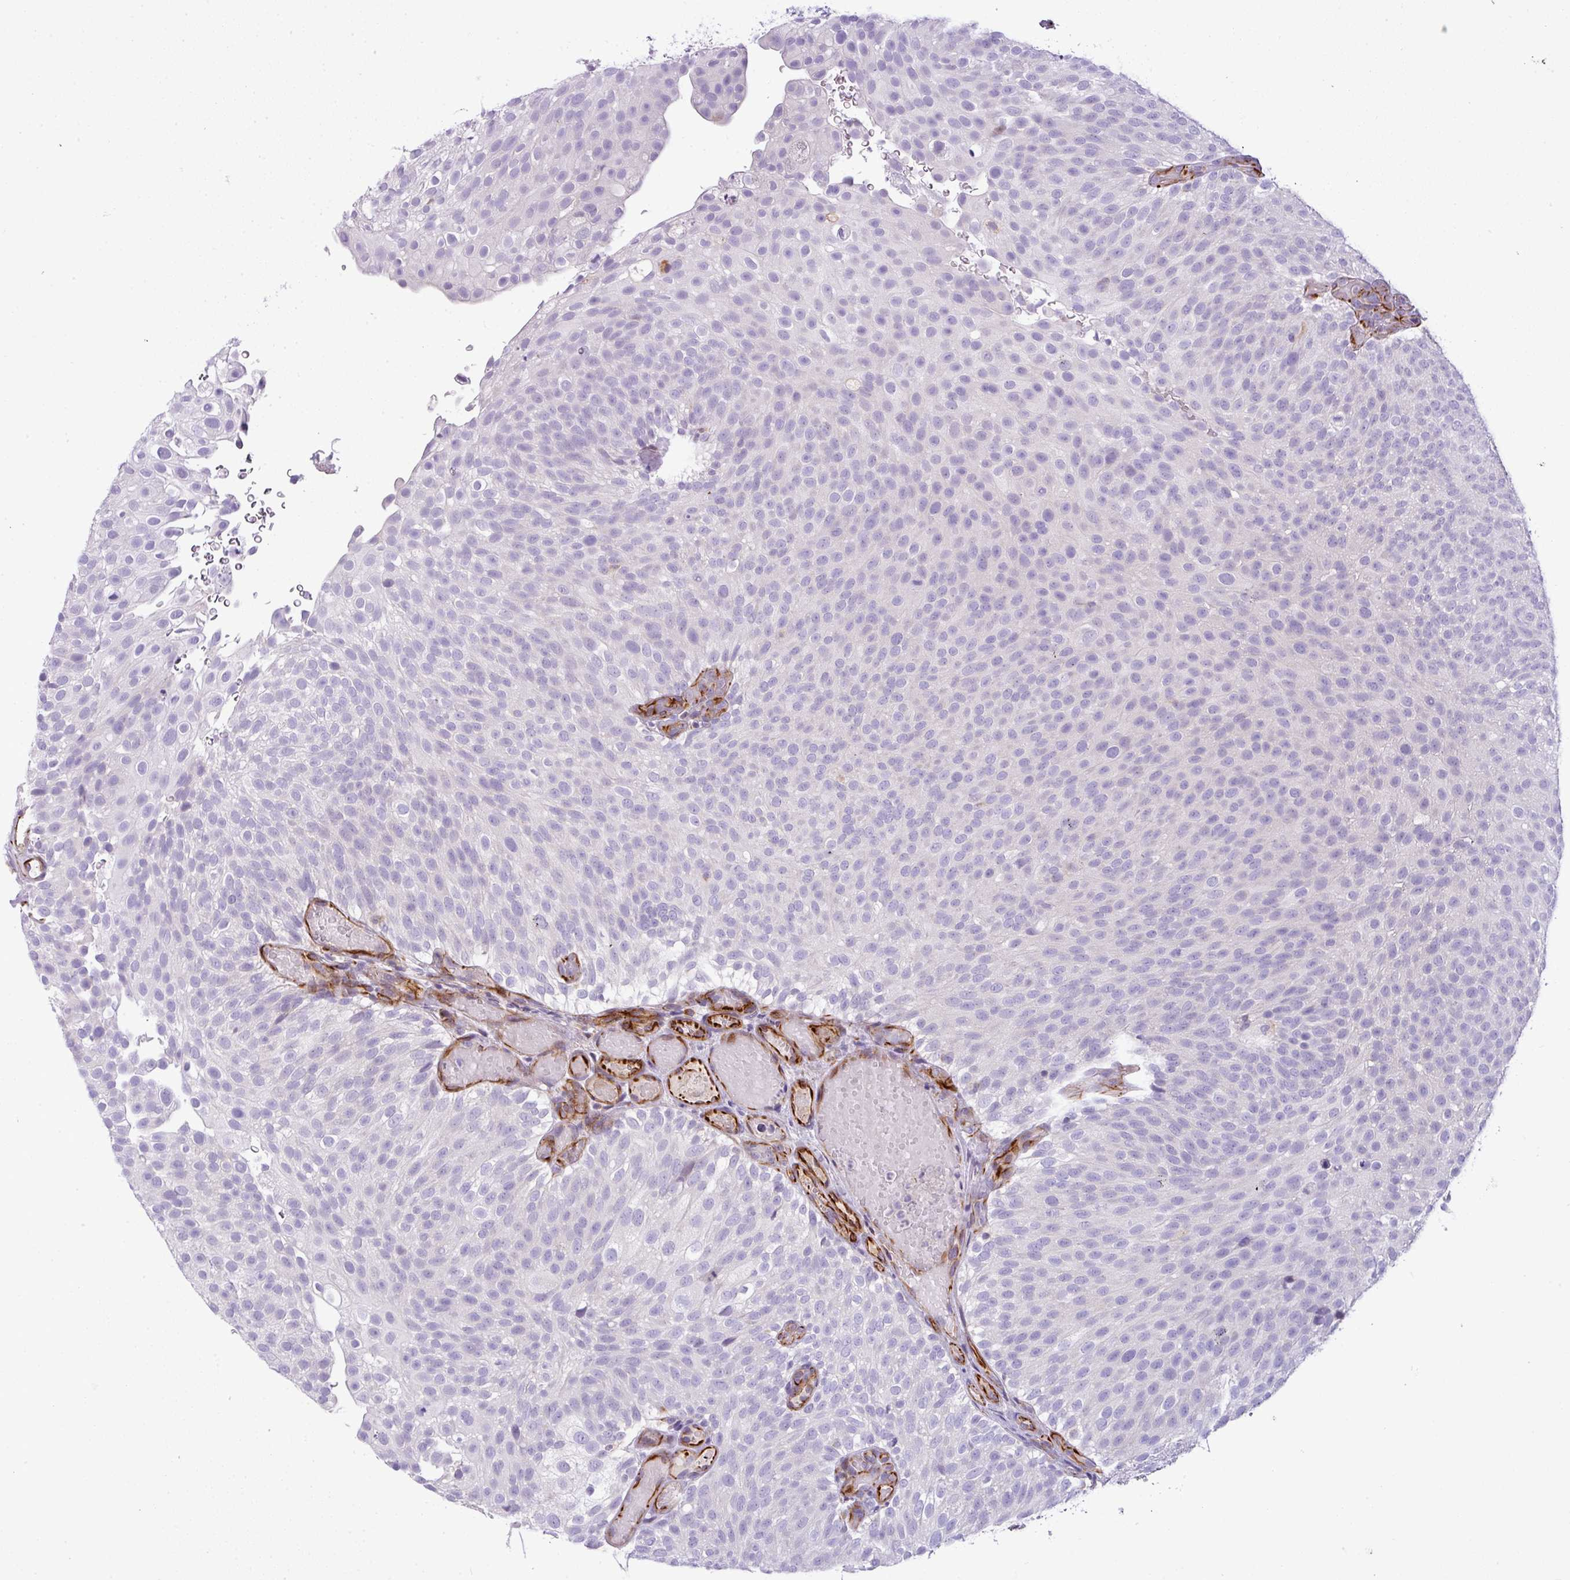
{"staining": {"intensity": "negative", "quantity": "none", "location": "none"}, "tissue": "urothelial cancer", "cell_type": "Tumor cells", "image_type": "cancer", "snomed": [{"axis": "morphology", "description": "Urothelial carcinoma, Low grade"}, {"axis": "topography", "description": "Urinary bladder"}], "caption": "Human urothelial carcinoma (low-grade) stained for a protein using immunohistochemistry exhibits no positivity in tumor cells.", "gene": "ENSG00000273748", "patient": {"sex": "male", "age": 78}}